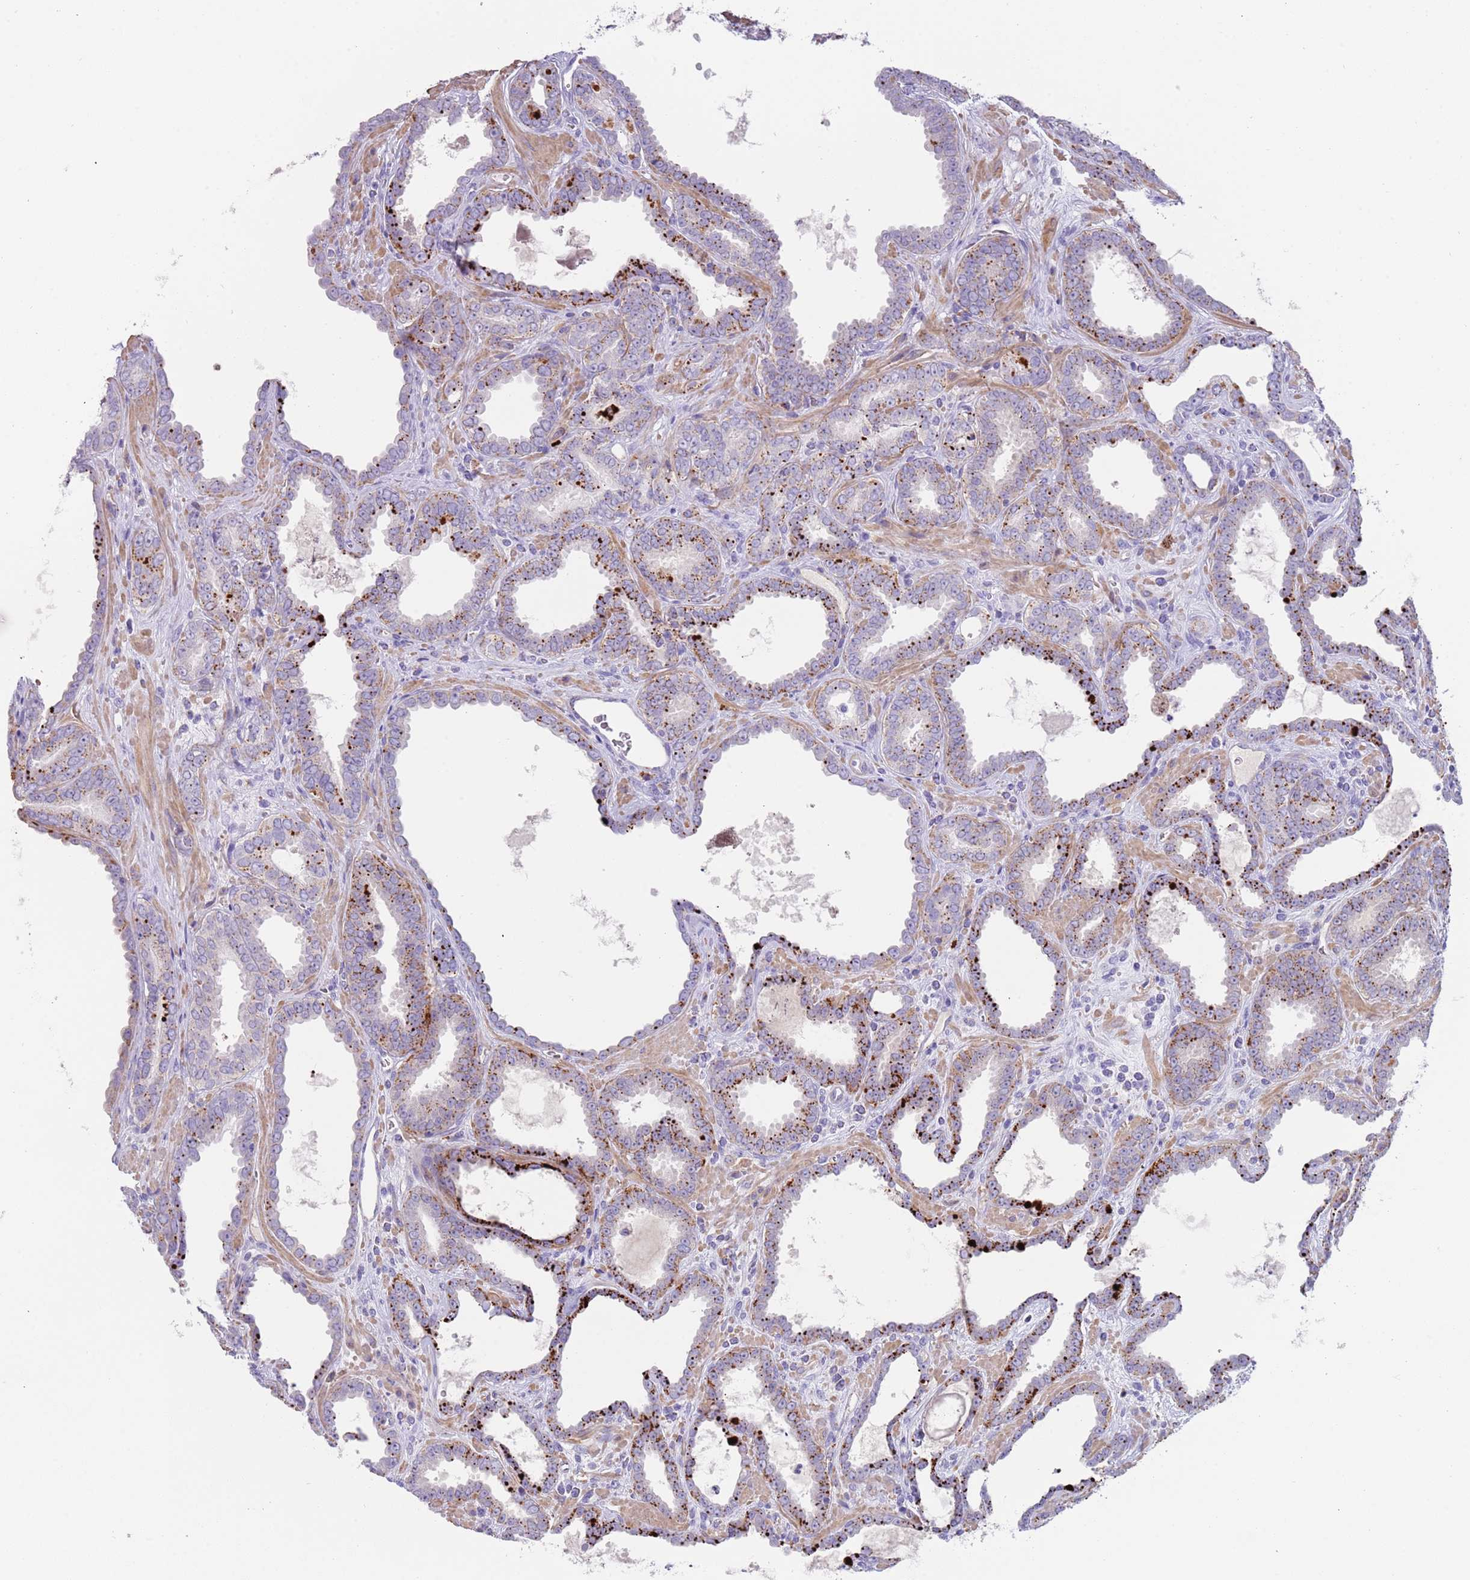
{"staining": {"intensity": "strong", "quantity": "<25%", "location": "cytoplasmic/membranous"}, "tissue": "prostate cancer", "cell_type": "Tumor cells", "image_type": "cancer", "snomed": [{"axis": "morphology", "description": "Adenocarcinoma, High grade"}, {"axis": "topography", "description": "Prostate"}], "caption": "Adenocarcinoma (high-grade) (prostate) stained with IHC reveals strong cytoplasmic/membranous expression in approximately <25% of tumor cells.", "gene": "LRRN3", "patient": {"sex": "male", "age": 72}}